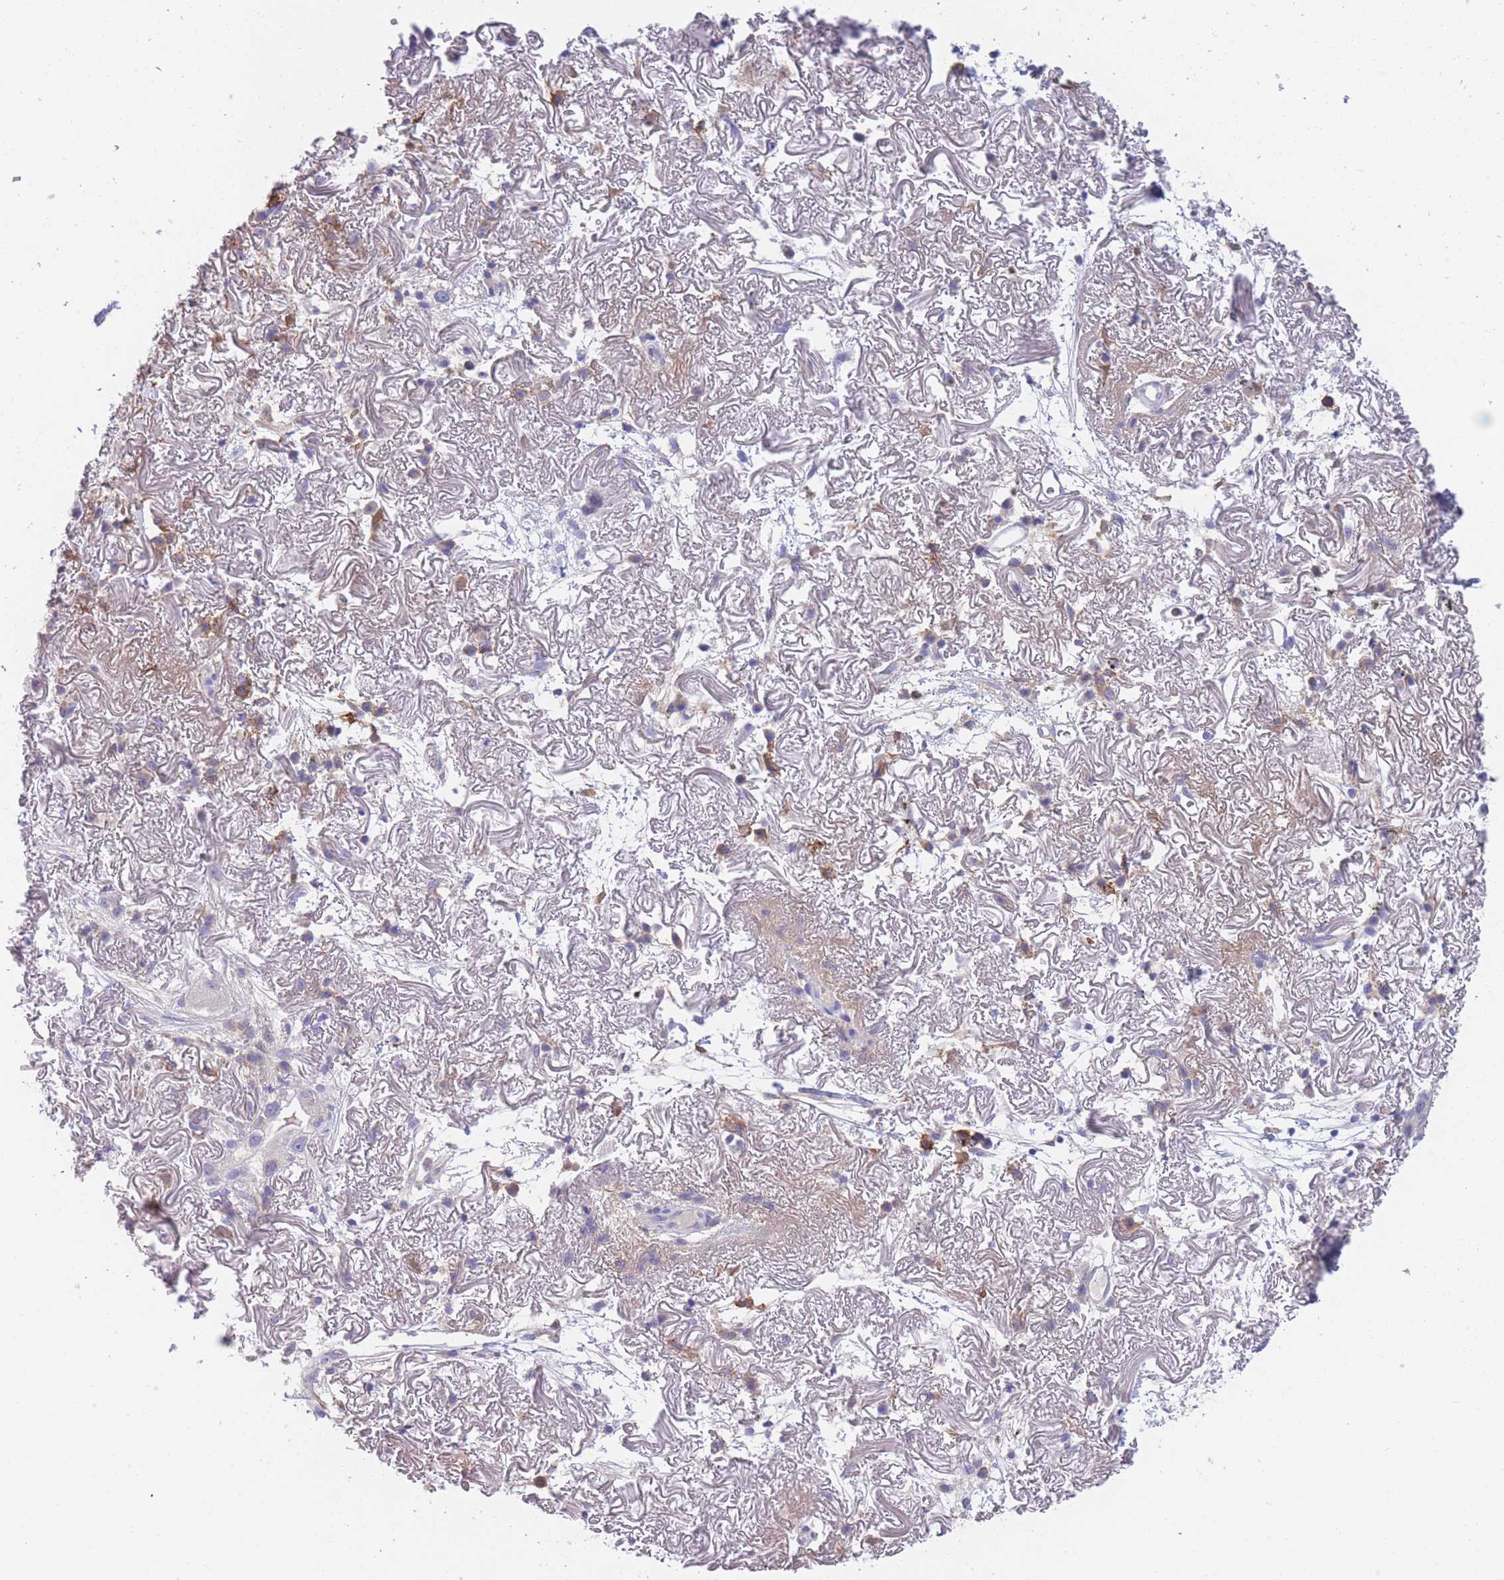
{"staining": {"intensity": "negative", "quantity": "none", "location": "none"}, "tissue": "lung cancer", "cell_type": "Tumor cells", "image_type": "cancer", "snomed": [{"axis": "morphology", "description": "Adenocarcinoma, NOS"}, {"axis": "topography", "description": "Lung"}], "caption": "IHC image of neoplastic tissue: human lung adenocarcinoma stained with DAB demonstrates no significant protein positivity in tumor cells.", "gene": "PCDHB3", "patient": {"sex": "female", "age": 69}}